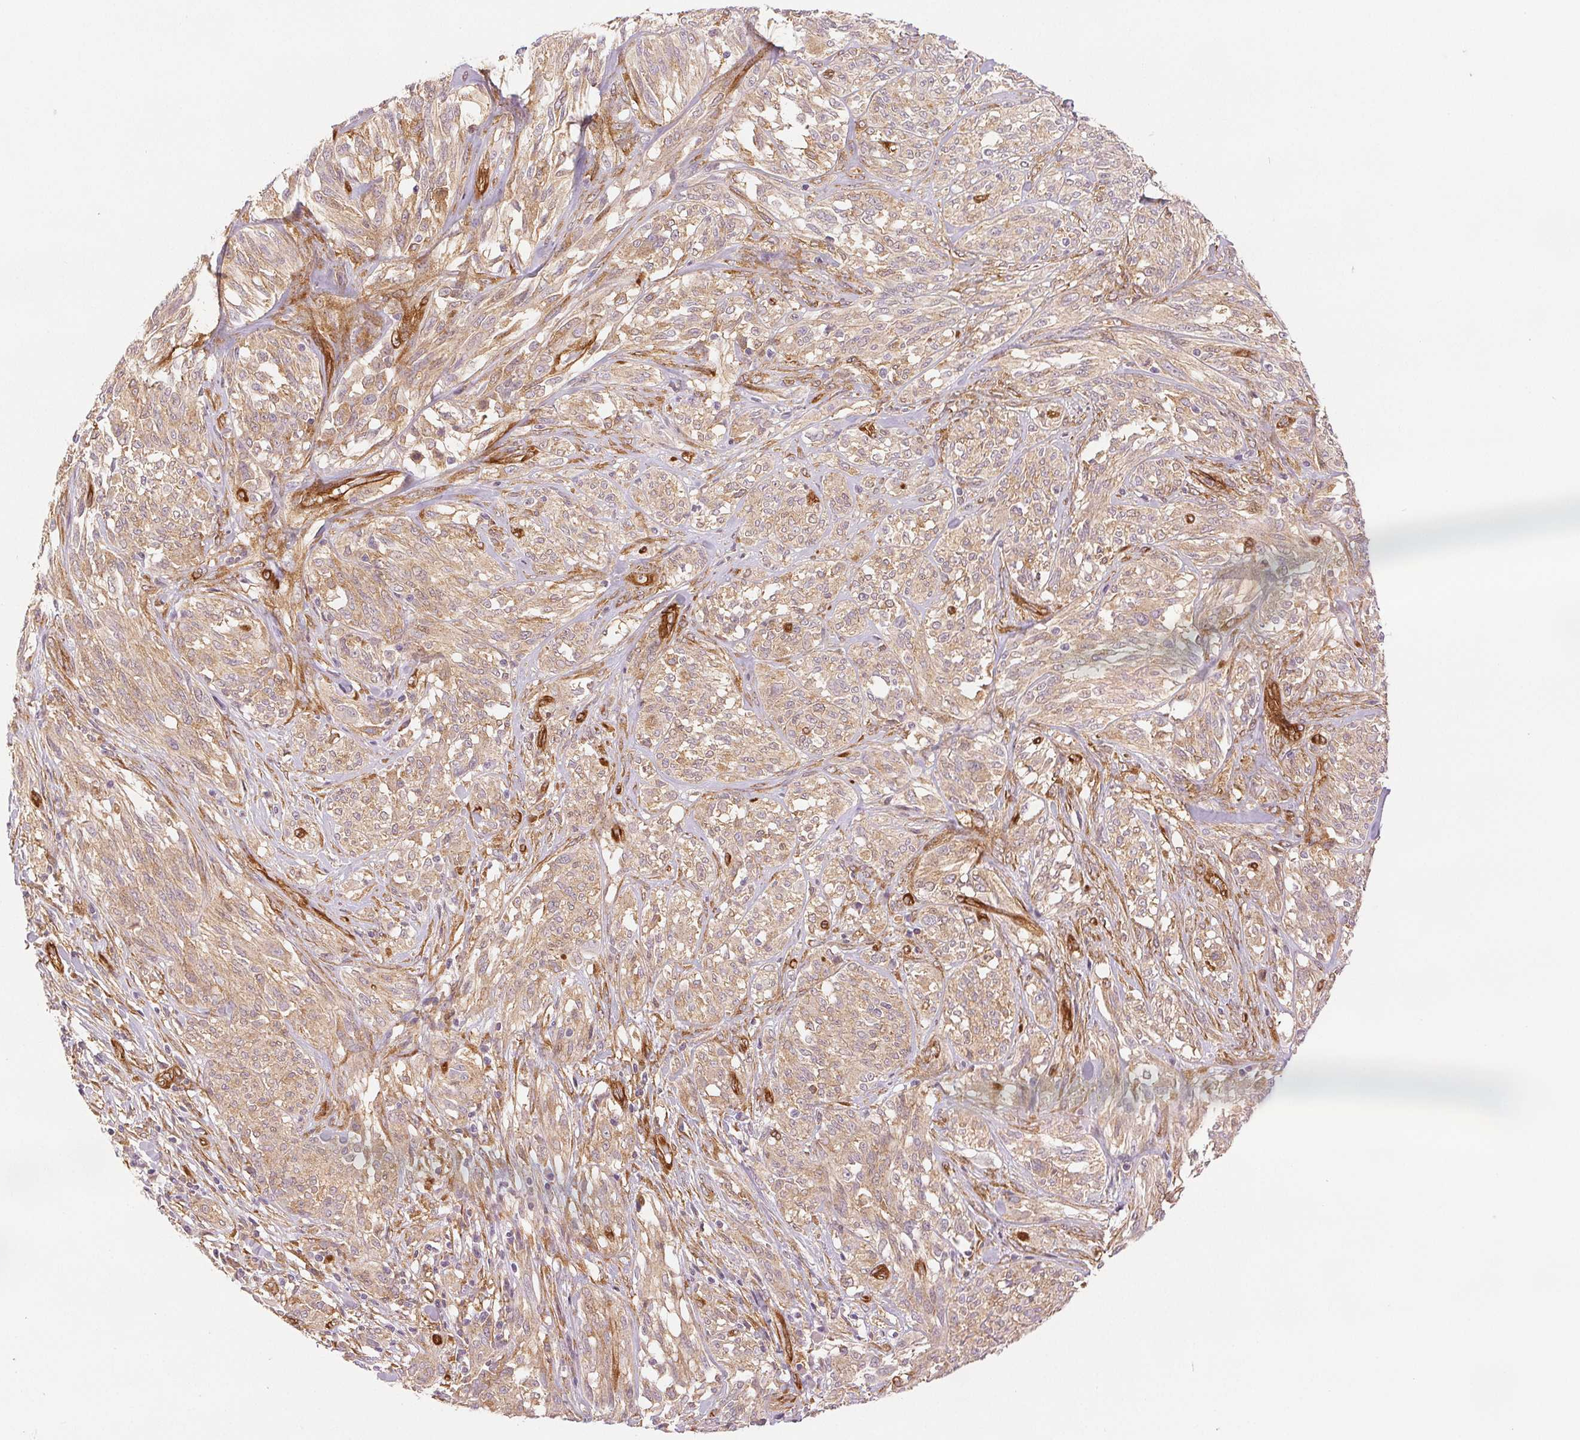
{"staining": {"intensity": "weak", "quantity": ">75%", "location": "cytoplasmic/membranous"}, "tissue": "melanoma", "cell_type": "Tumor cells", "image_type": "cancer", "snomed": [{"axis": "morphology", "description": "Malignant melanoma, NOS"}, {"axis": "topography", "description": "Skin"}], "caption": "Immunohistochemistry (IHC) of melanoma shows low levels of weak cytoplasmic/membranous staining in approximately >75% of tumor cells. The staining is performed using DAB brown chromogen to label protein expression. The nuclei are counter-stained blue using hematoxylin.", "gene": "DIAPH2", "patient": {"sex": "female", "age": 91}}